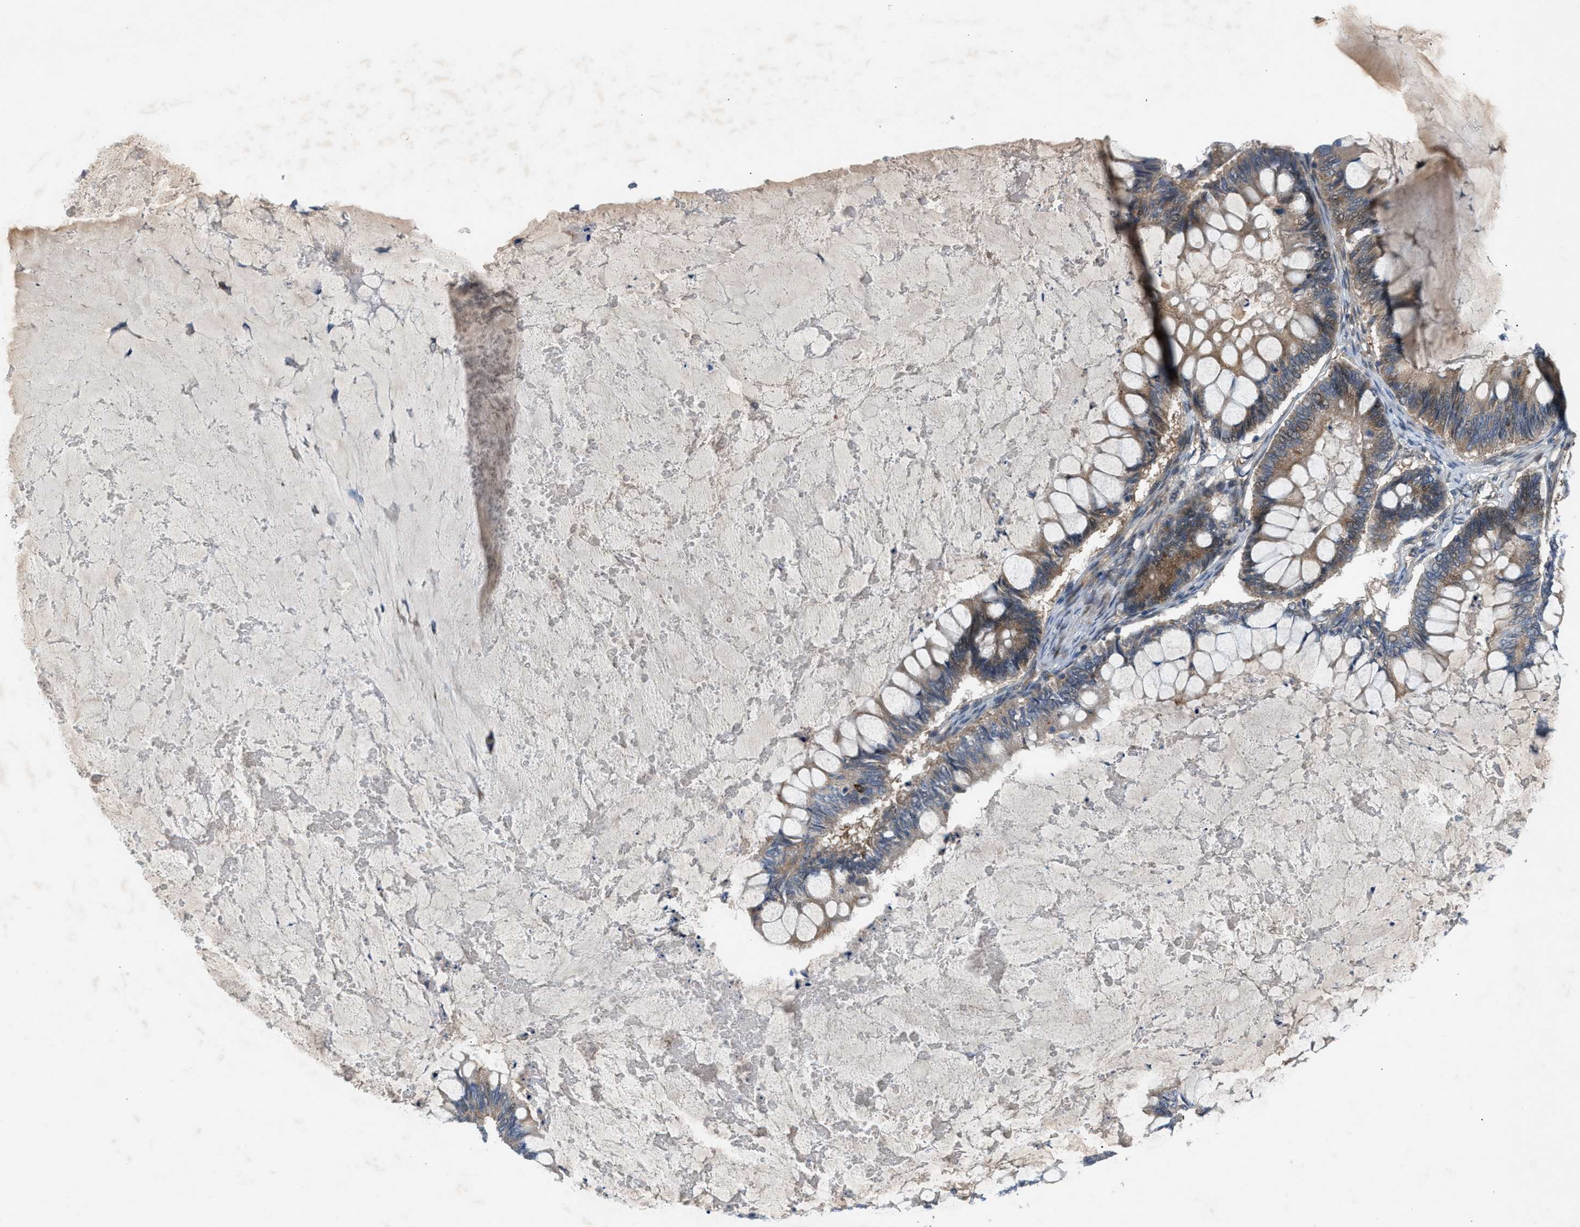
{"staining": {"intensity": "weak", "quantity": ">75%", "location": "cytoplasmic/membranous"}, "tissue": "ovarian cancer", "cell_type": "Tumor cells", "image_type": "cancer", "snomed": [{"axis": "morphology", "description": "Cystadenocarcinoma, mucinous, NOS"}, {"axis": "topography", "description": "Ovary"}], "caption": "Immunohistochemistry (IHC) micrograph of neoplastic tissue: ovarian mucinous cystadenocarcinoma stained using immunohistochemistry (IHC) exhibits low levels of weak protein expression localized specifically in the cytoplasmic/membranous of tumor cells, appearing as a cytoplasmic/membranous brown color.", "gene": "CYB5D1", "patient": {"sex": "female", "age": 61}}